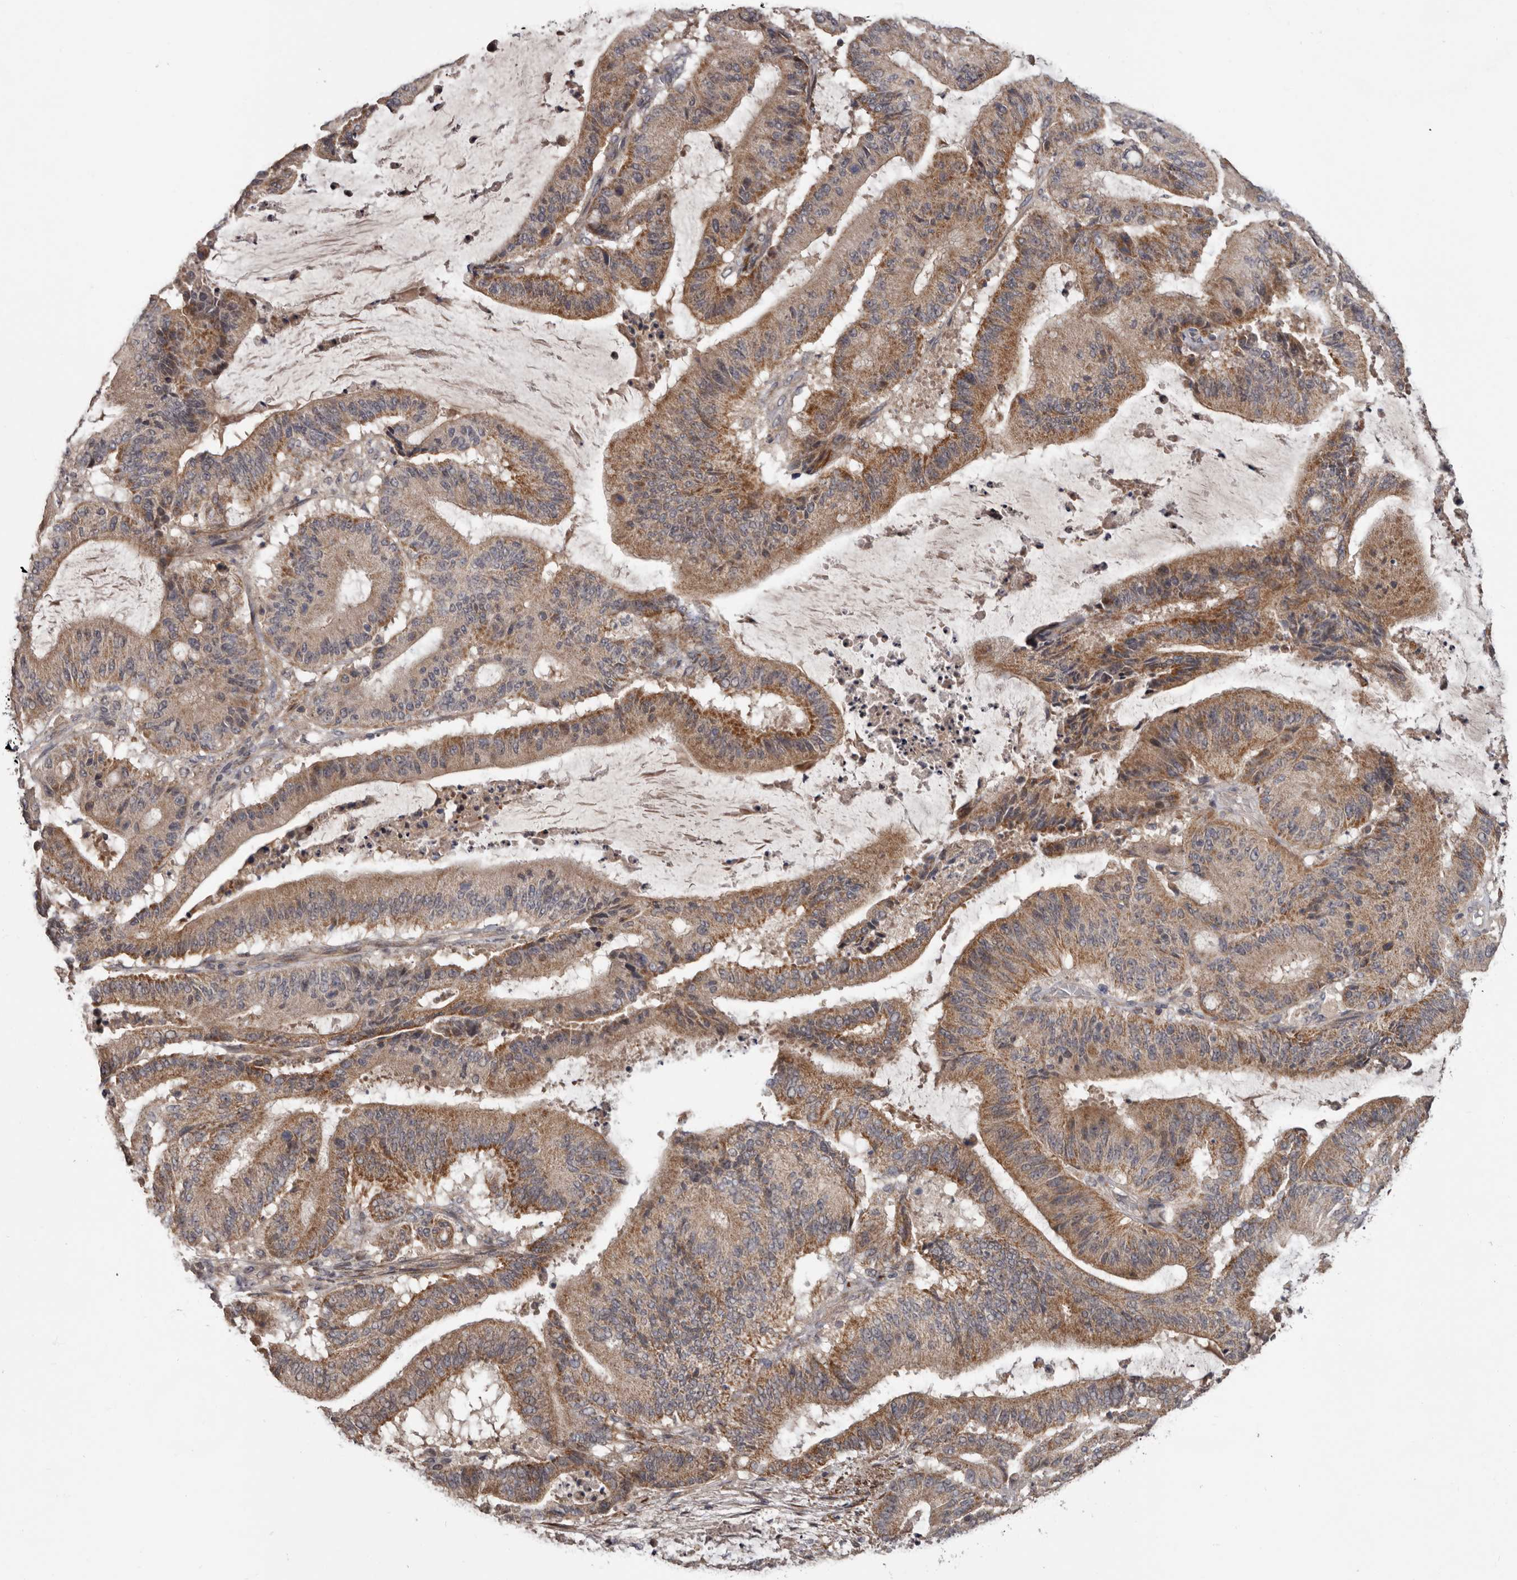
{"staining": {"intensity": "moderate", "quantity": ">75%", "location": "cytoplasmic/membranous"}, "tissue": "liver cancer", "cell_type": "Tumor cells", "image_type": "cancer", "snomed": [{"axis": "morphology", "description": "Normal tissue, NOS"}, {"axis": "morphology", "description": "Cholangiocarcinoma"}, {"axis": "topography", "description": "Liver"}, {"axis": "topography", "description": "Peripheral nerve tissue"}], "caption": "Protein expression by immunohistochemistry reveals moderate cytoplasmic/membranous positivity in about >75% of tumor cells in liver cholangiocarcinoma. The staining was performed using DAB (3,3'-diaminobenzidine), with brown indicating positive protein expression. Nuclei are stained blue with hematoxylin.", "gene": "FGFR4", "patient": {"sex": "female", "age": 73}}